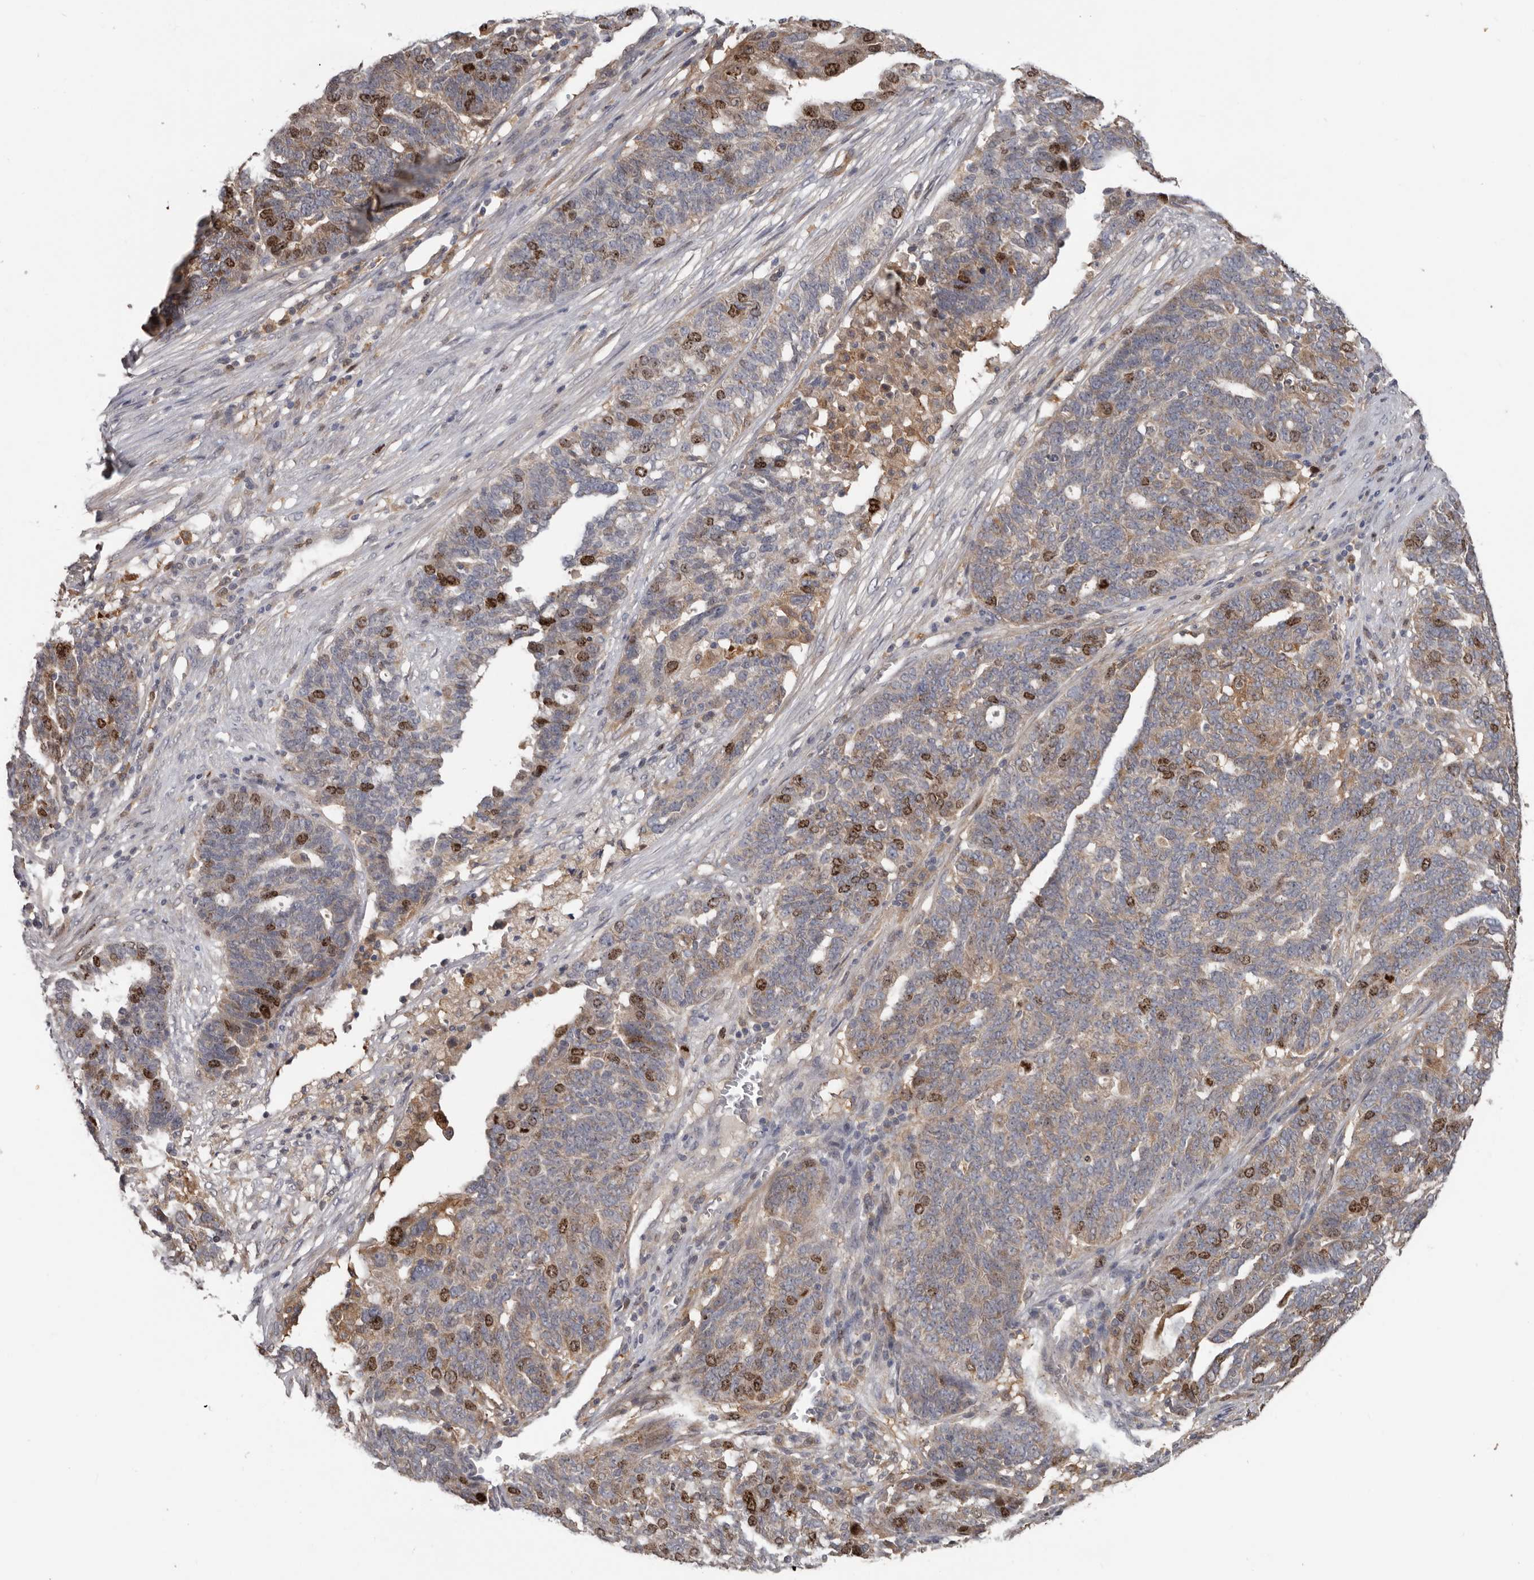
{"staining": {"intensity": "moderate", "quantity": "25%-75%", "location": "nuclear"}, "tissue": "ovarian cancer", "cell_type": "Tumor cells", "image_type": "cancer", "snomed": [{"axis": "morphology", "description": "Cystadenocarcinoma, serous, NOS"}, {"axis": "topography", "description": "Ovary"}], "caption": "Human serous cystadenocarcinoma (ovarian) stained with a protein marker demonstrates moderate staining in tumor cells.", "gene": "CDCA8", "patient": {"sex": "female", "age": 59}}